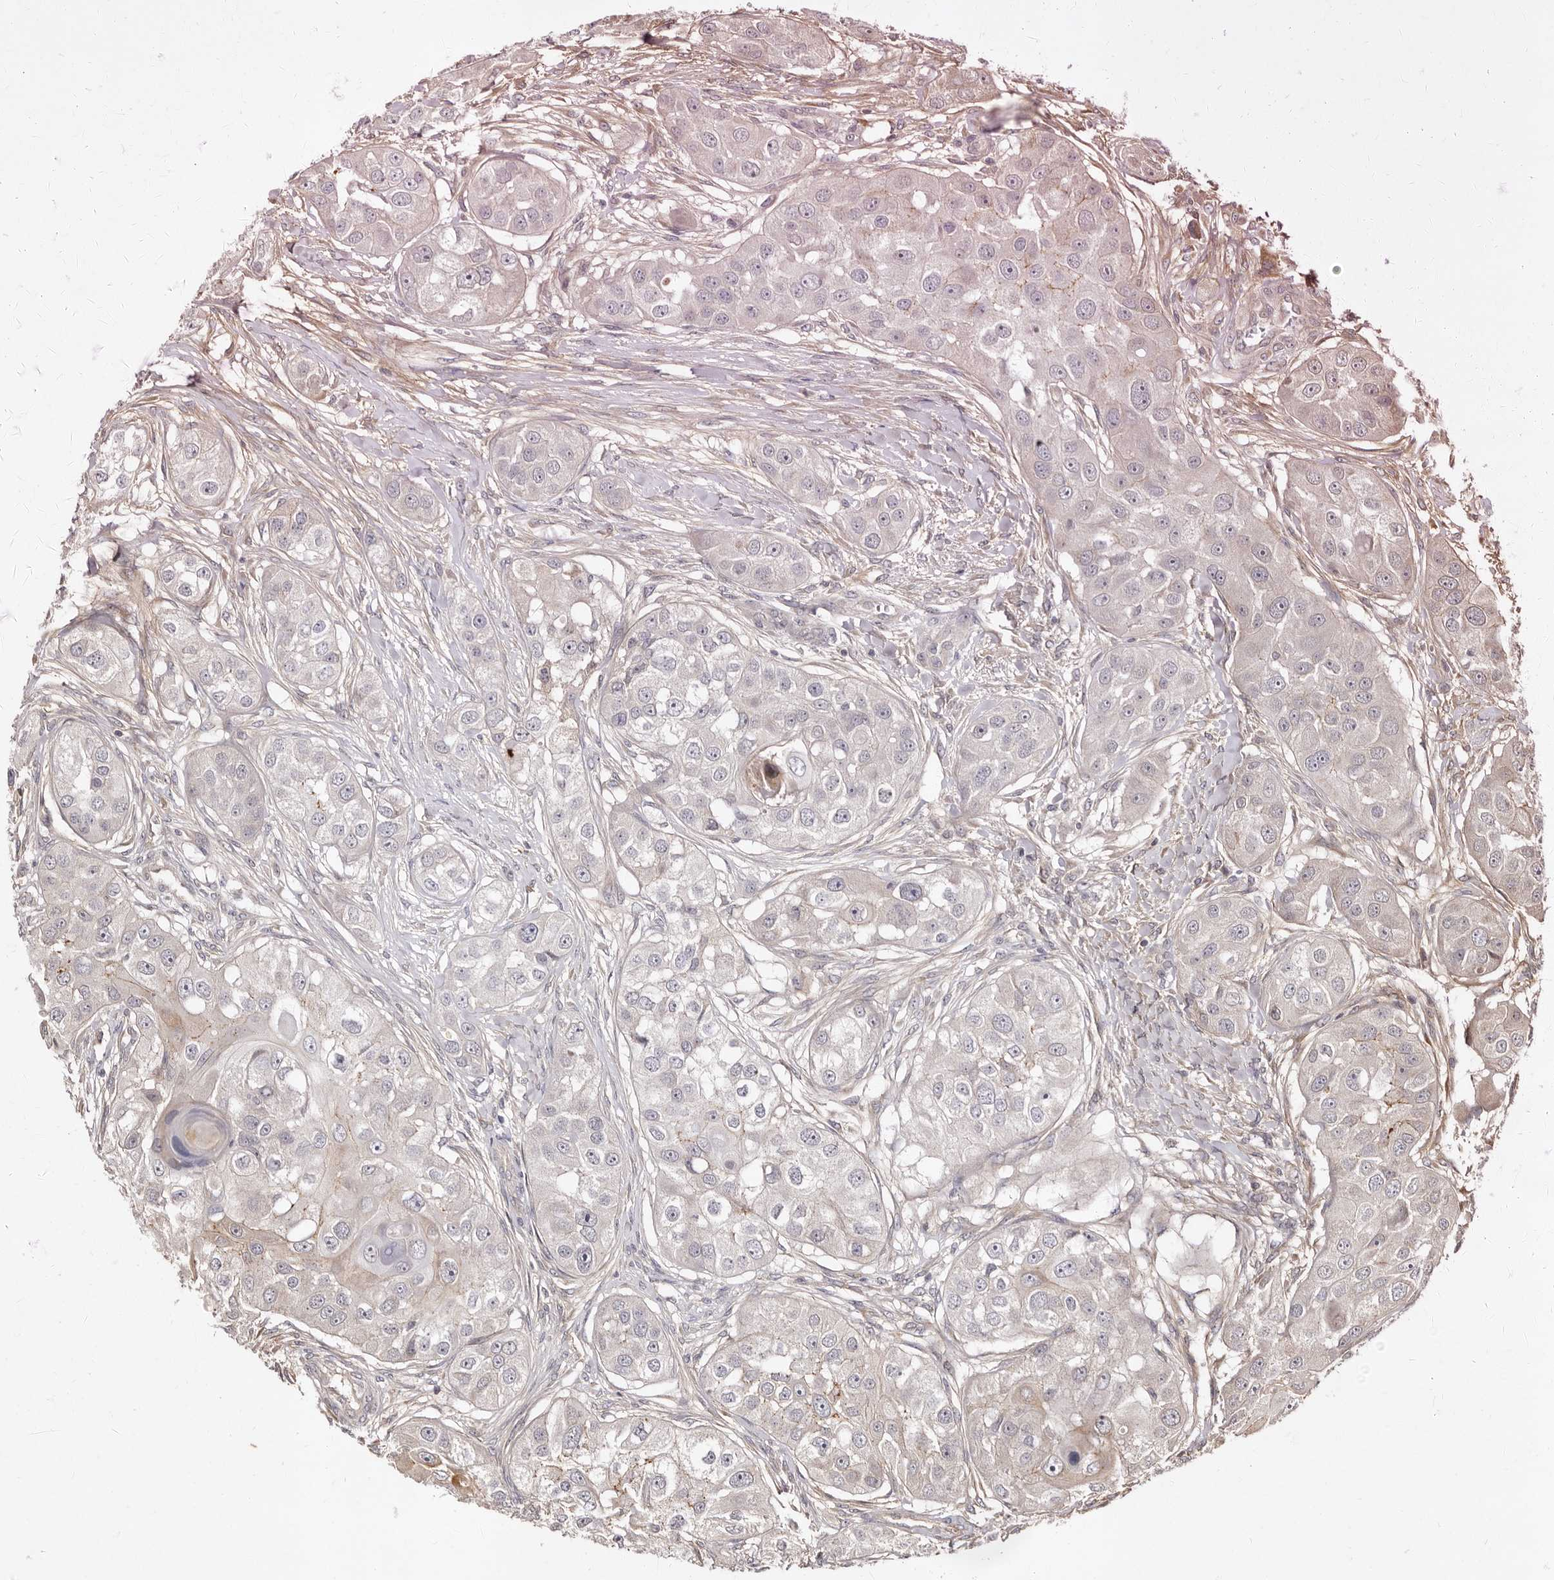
{"staining": {"intensity": "negative", "quantity": "none", "location": "none"}, "tissue": "head and neck cancer", "cell_type": "Tumor cells", "image_type": "cancer", "snomed": [{"axis": "morphology", "description": "Normal tissue, NOS"}, {"axis": "morphology", "description": "Squamous cell carcinoma, NOS"}, {"axis": "topography", "description": "Skeletal muscle"}, {"axis": "topography", "description": "Head-Neck"}], "caption": "DAB (3,3'-diaminobenzidine) immunohistochemical staining of human head and neck squamous cell carcinoma demonstrates no significant positivity in tumor cells.", "gene": "LCORL", "patient": {"sex": "male", "age": 51}}